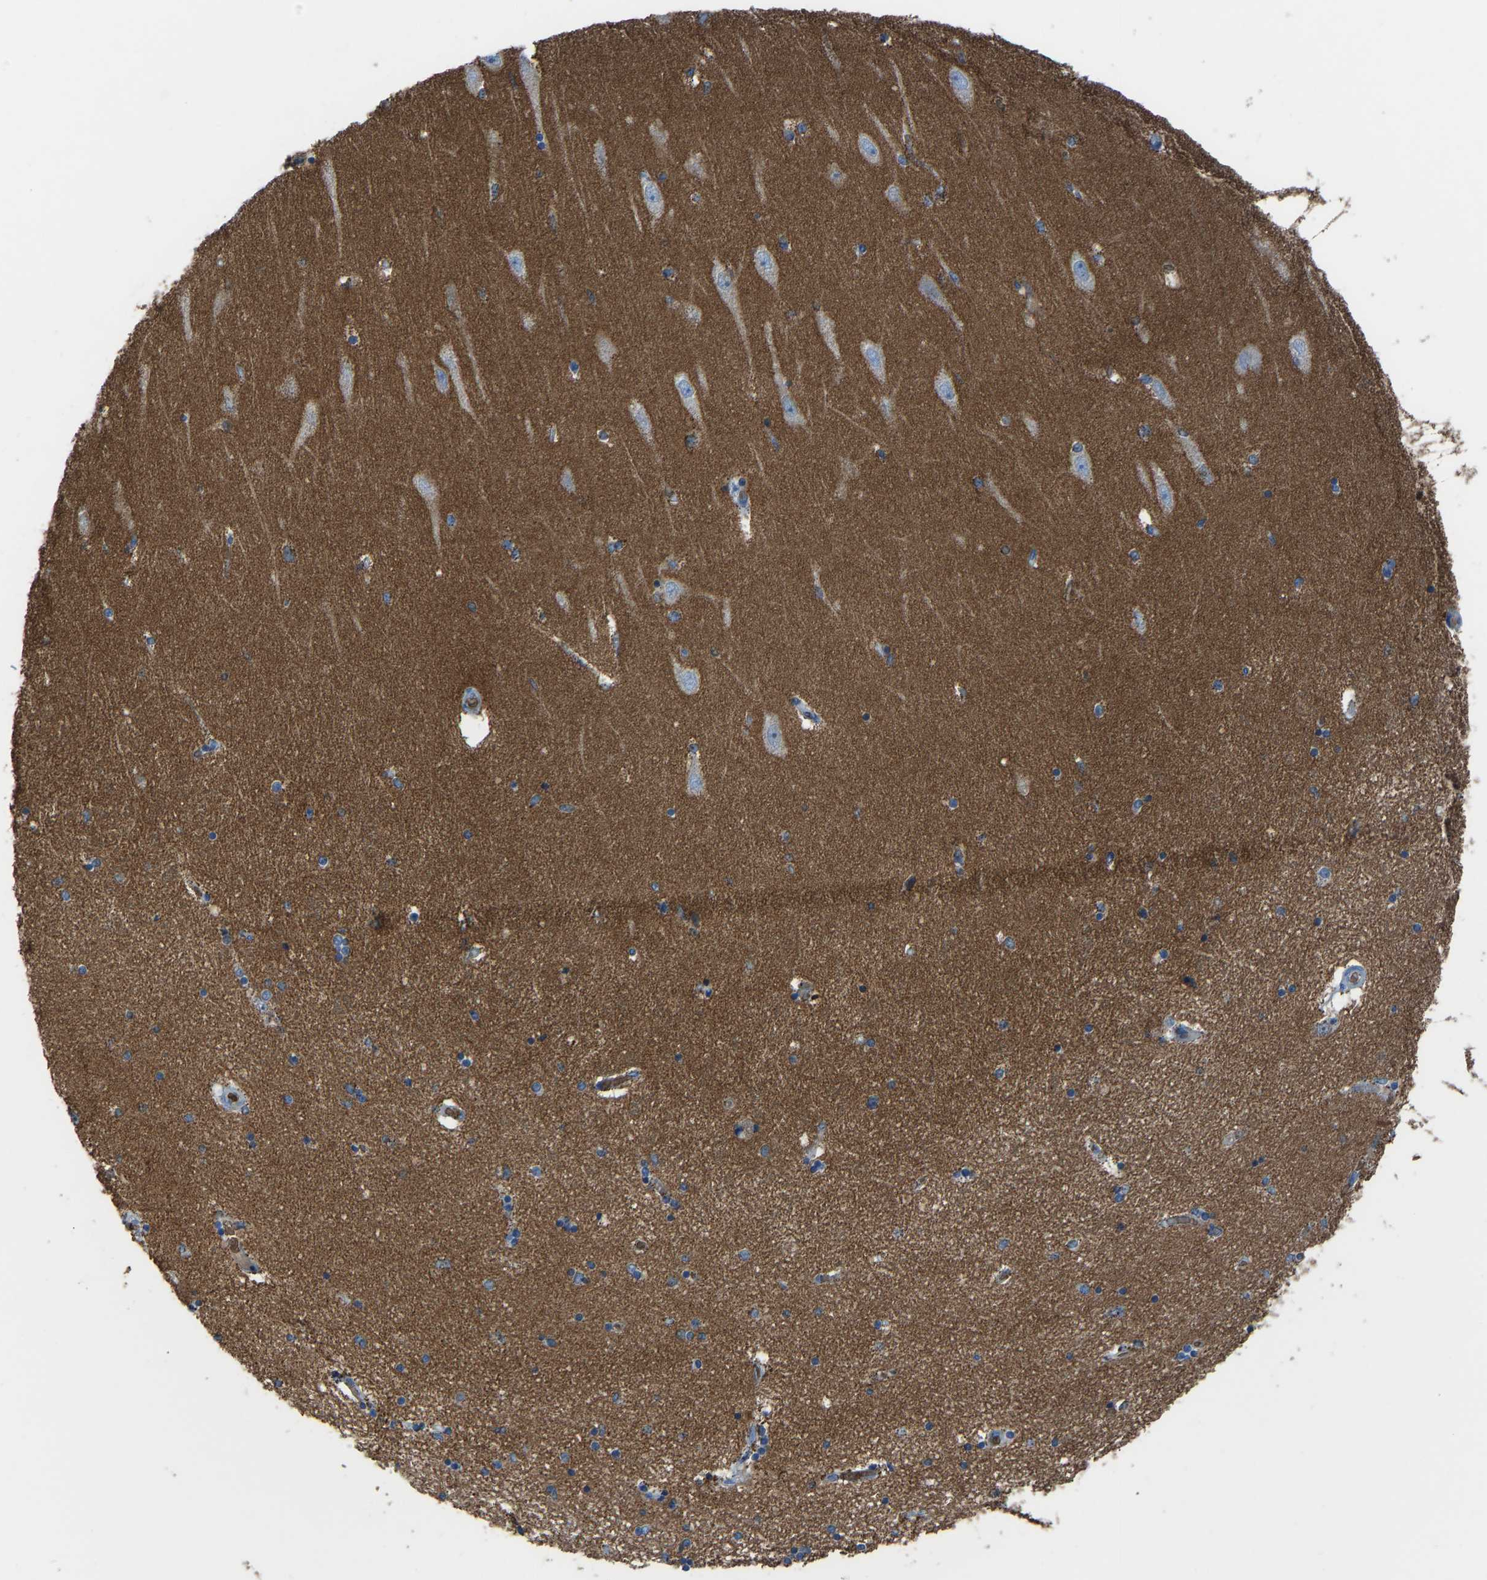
{"staining": {"intensity": "moderate", "quantity": "<25%", "location": "cytoplasmic/membranous"}, "tissue": "hippocampus", "cell_type": "Glial cells", "image_type": "normal", "snomed": [{"axis": "morphology", "description": "Normal tissue, NOS"}, {"axis": "topography", "description": "Hippocampus"}], "caption": "Immunohistochemical staining of benign hippocampus demonstrates moderate cytoplasmic/membranous protein expression in about <25% of glial cells.", "gene": "PIGS", "patient": {"sex": "female", "age": 54}}